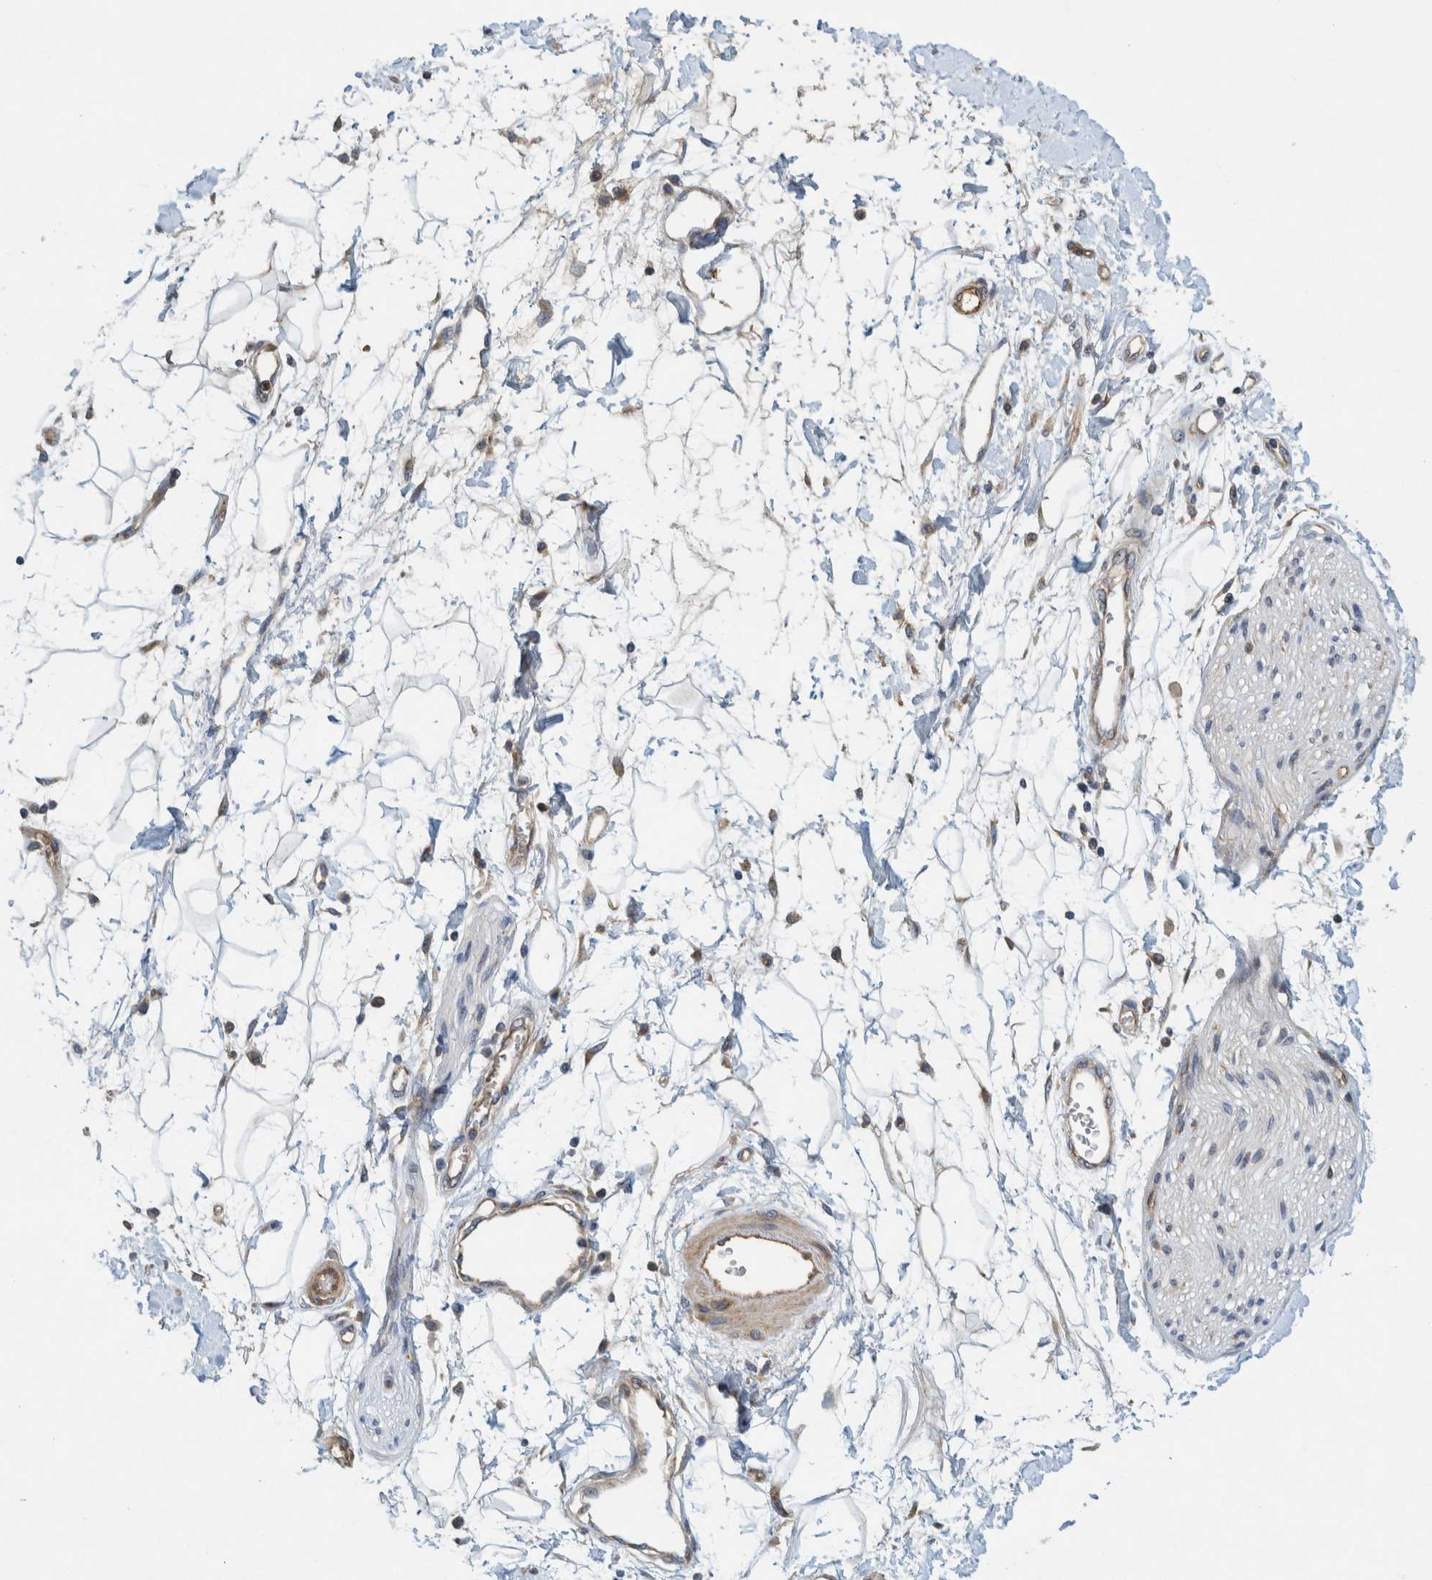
{"staining": {"intensity": "weak", "quantity": "25%-75%", "location": "cytoplasmic/membranous"}, "tissue": "adipose tissue", "cell_type": "Adipocytes", "image_type": "normal", "snomed": [{"axis": "morphology", "description": "Normal tissue, NOS"}, {"axis": "morphology", "description": "Adenocarcinoma, NOS"}, {"axis": "topography", "description": "Duodenum"}, {"axis": "topography", "description": "Peripheral nerve tissue"}], "caption": "High-power microscopy captured an IHC photomicrograph of normal adipose tissue, revealing weak cytoplasmic/membranous expression in approximately 25%-75% of adipocytes. (DAB IHC, brown staining for protein, blue staining for nuclei).", "gene": "ZNF324B", "patient": {"sex": "female", "age": 60}}